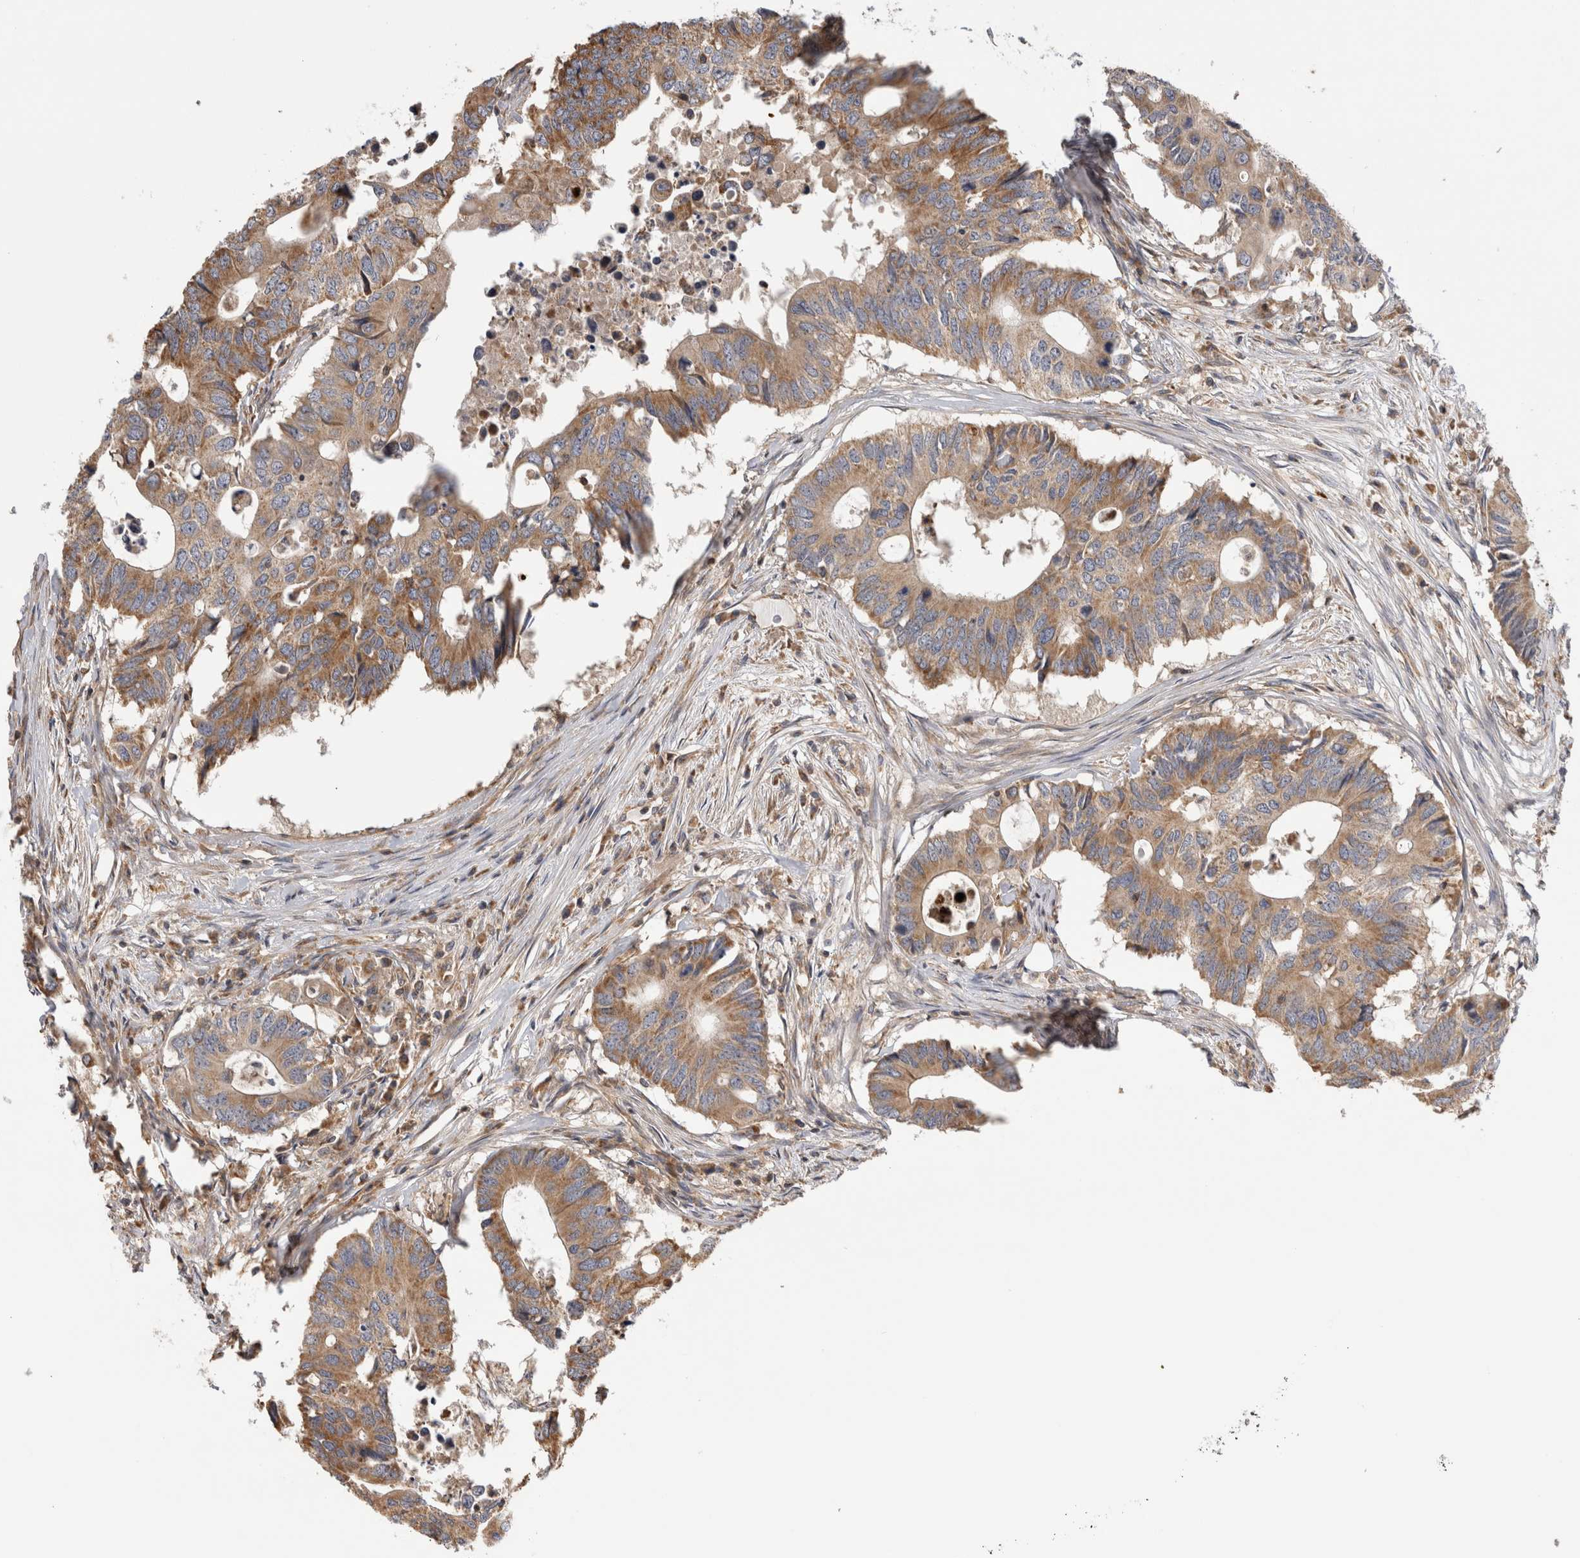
{"staining": {"intensity": "moderate", "quantity": ">75%", "location": "cytoplasmic/membranous"}, "tissue": "colorectal cancer", "cell_type": "Tumor cells", "image_type": "cancer", "snomed": [{"axis": "morphology", "description": "Adenocarcinoma, NOS"}, {"axis": "topography", "description": "Colon"}], "caption": "Moderate cytoplasmic/membranous expression for a protein is identified in about >75% of tumor cells of colorectal adenocarcinoma using IHC.", "gene": "GRIK2", "patient": {"sex": "male", "age": 71}}